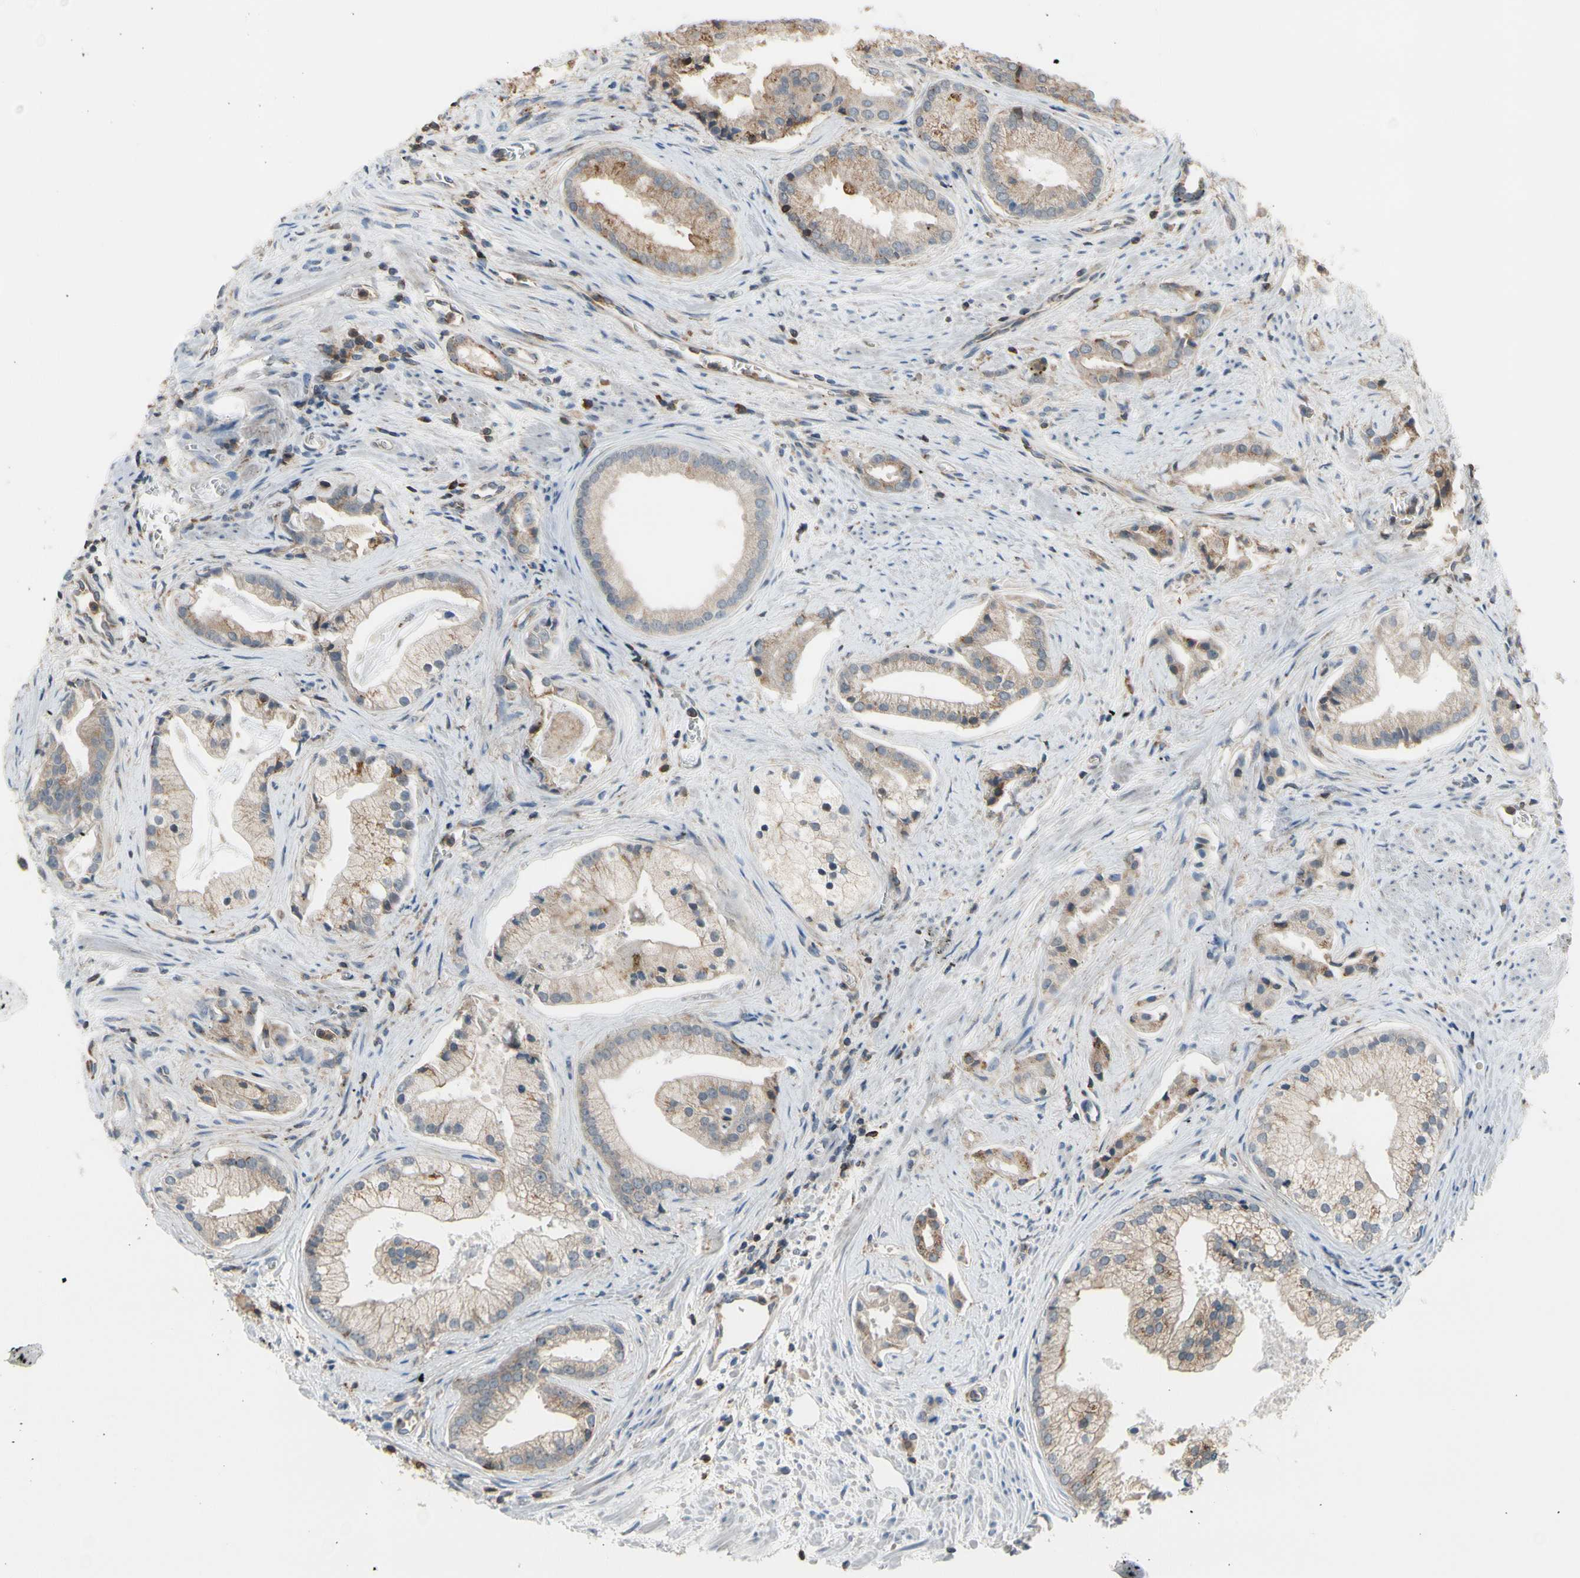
{"staining": {"intensity": "weak", "quantity": "25%-75%", "location": "cytoplasmic/membranous"}, "tissue": "prostate cancer", "cell_type": "Tumor cells", "image_type": "cancer", "snomed": [{"axis": "morphology", "description": "Adenocarcinoma, High grade"}, {"axis": "topography", "description": "Prostate"}], "caption": "Adenocarcinoma (high-grade) (prostate) tissue displays weak cytoplasmic/membranous positivity in about 25%-75% of tumor cells", "gene": "GALNT5", "patient": {"sex": "male", "age": 67}}